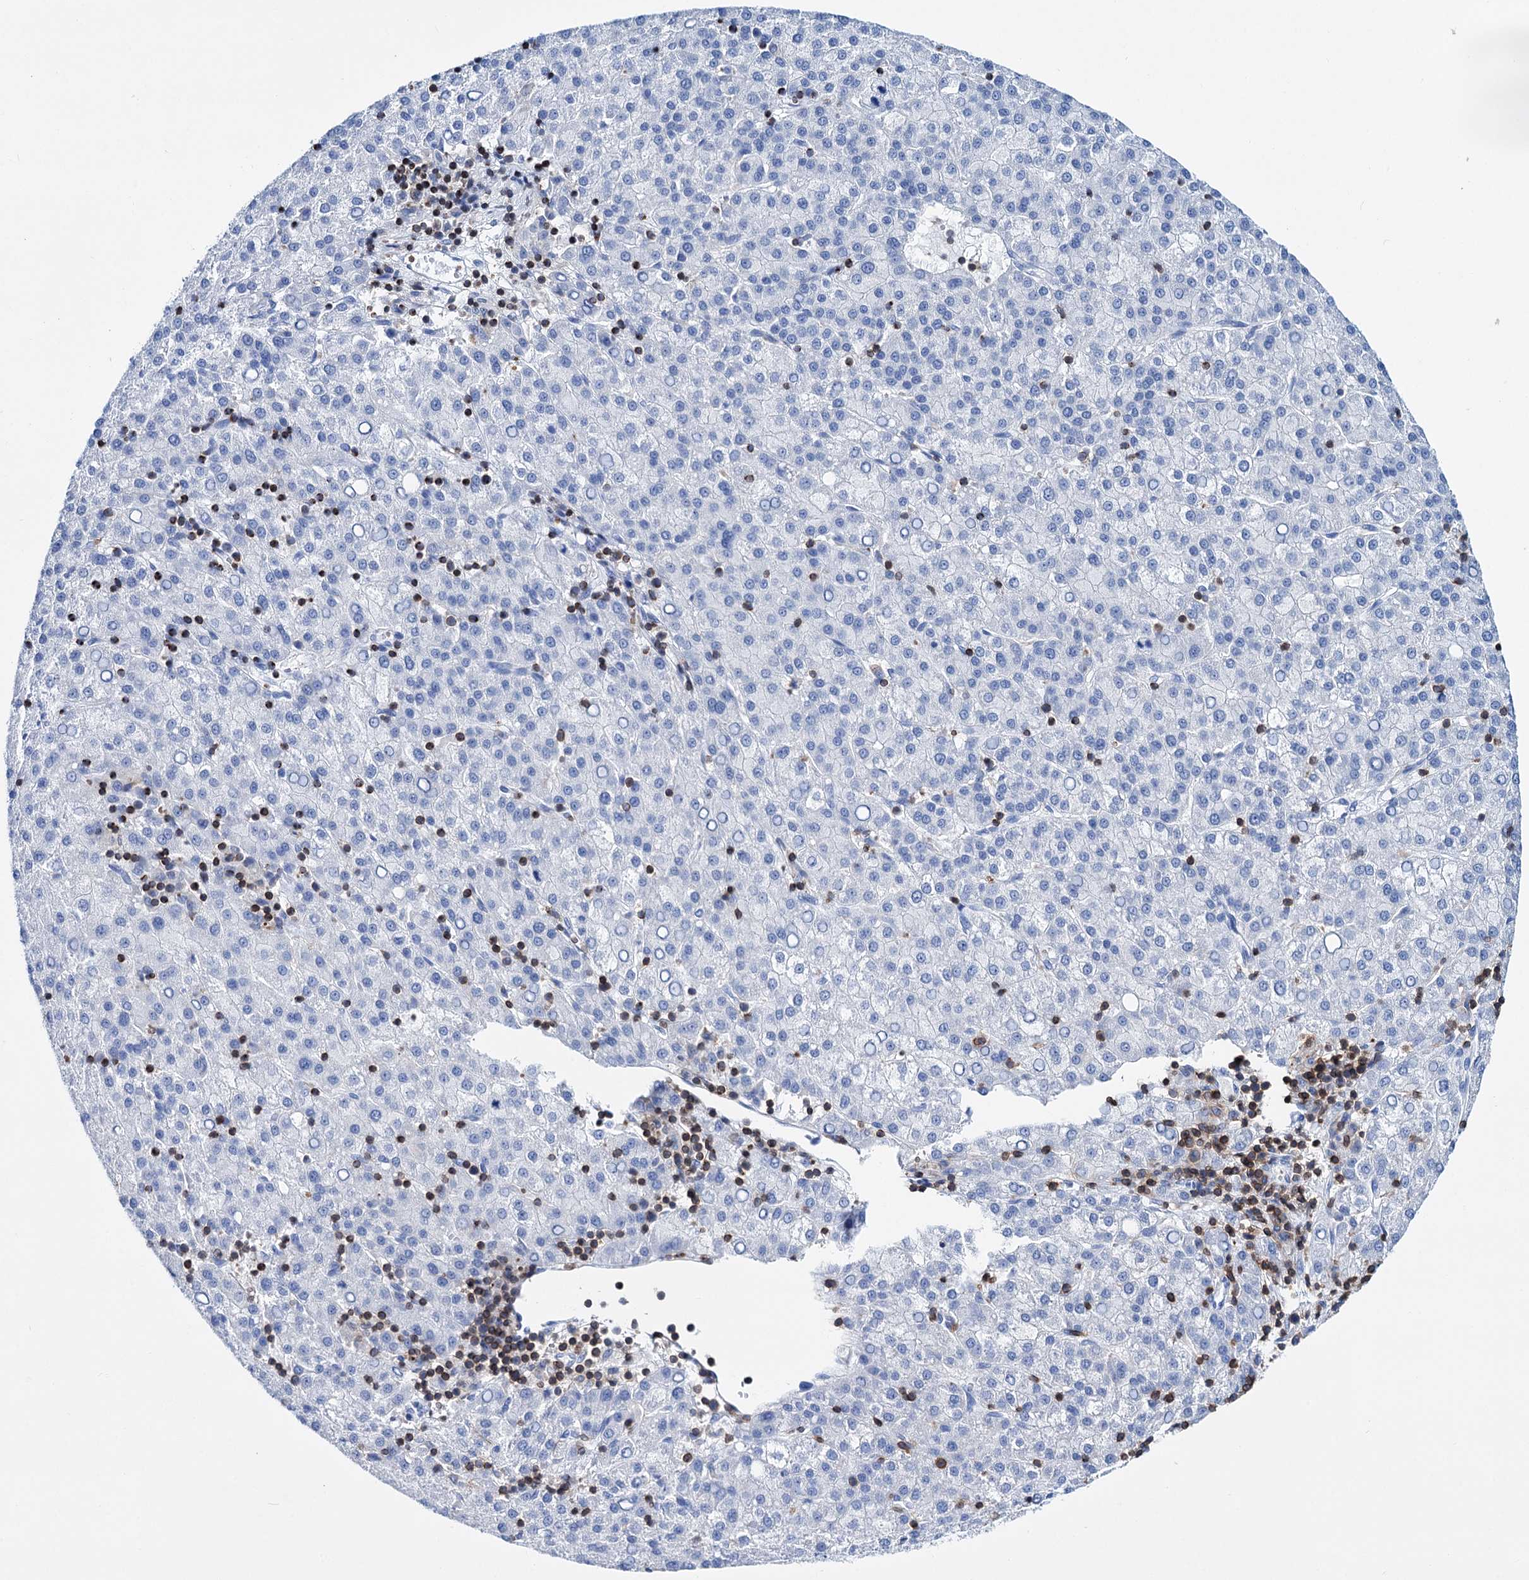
{"staining": {"intensity": "negative", "quantity": "none", "location": "none"}, "tissue": "liver cancer", "cell_type": "Tumor cells", "image_type": "cancer", "snomed": [{"axis": "morphology", "description": "Carcinoma, Hepatocellular, NOS"}, {"axis": "topography", "description": "Liver"}], "caption": "A high-resolution image shows immunohistochemistry (IHC) staining of liver cancer, which reveals no significant positivity in tumor cells.", "gene": "DEF6", "patient": {"sex": "female", "age": 58}}